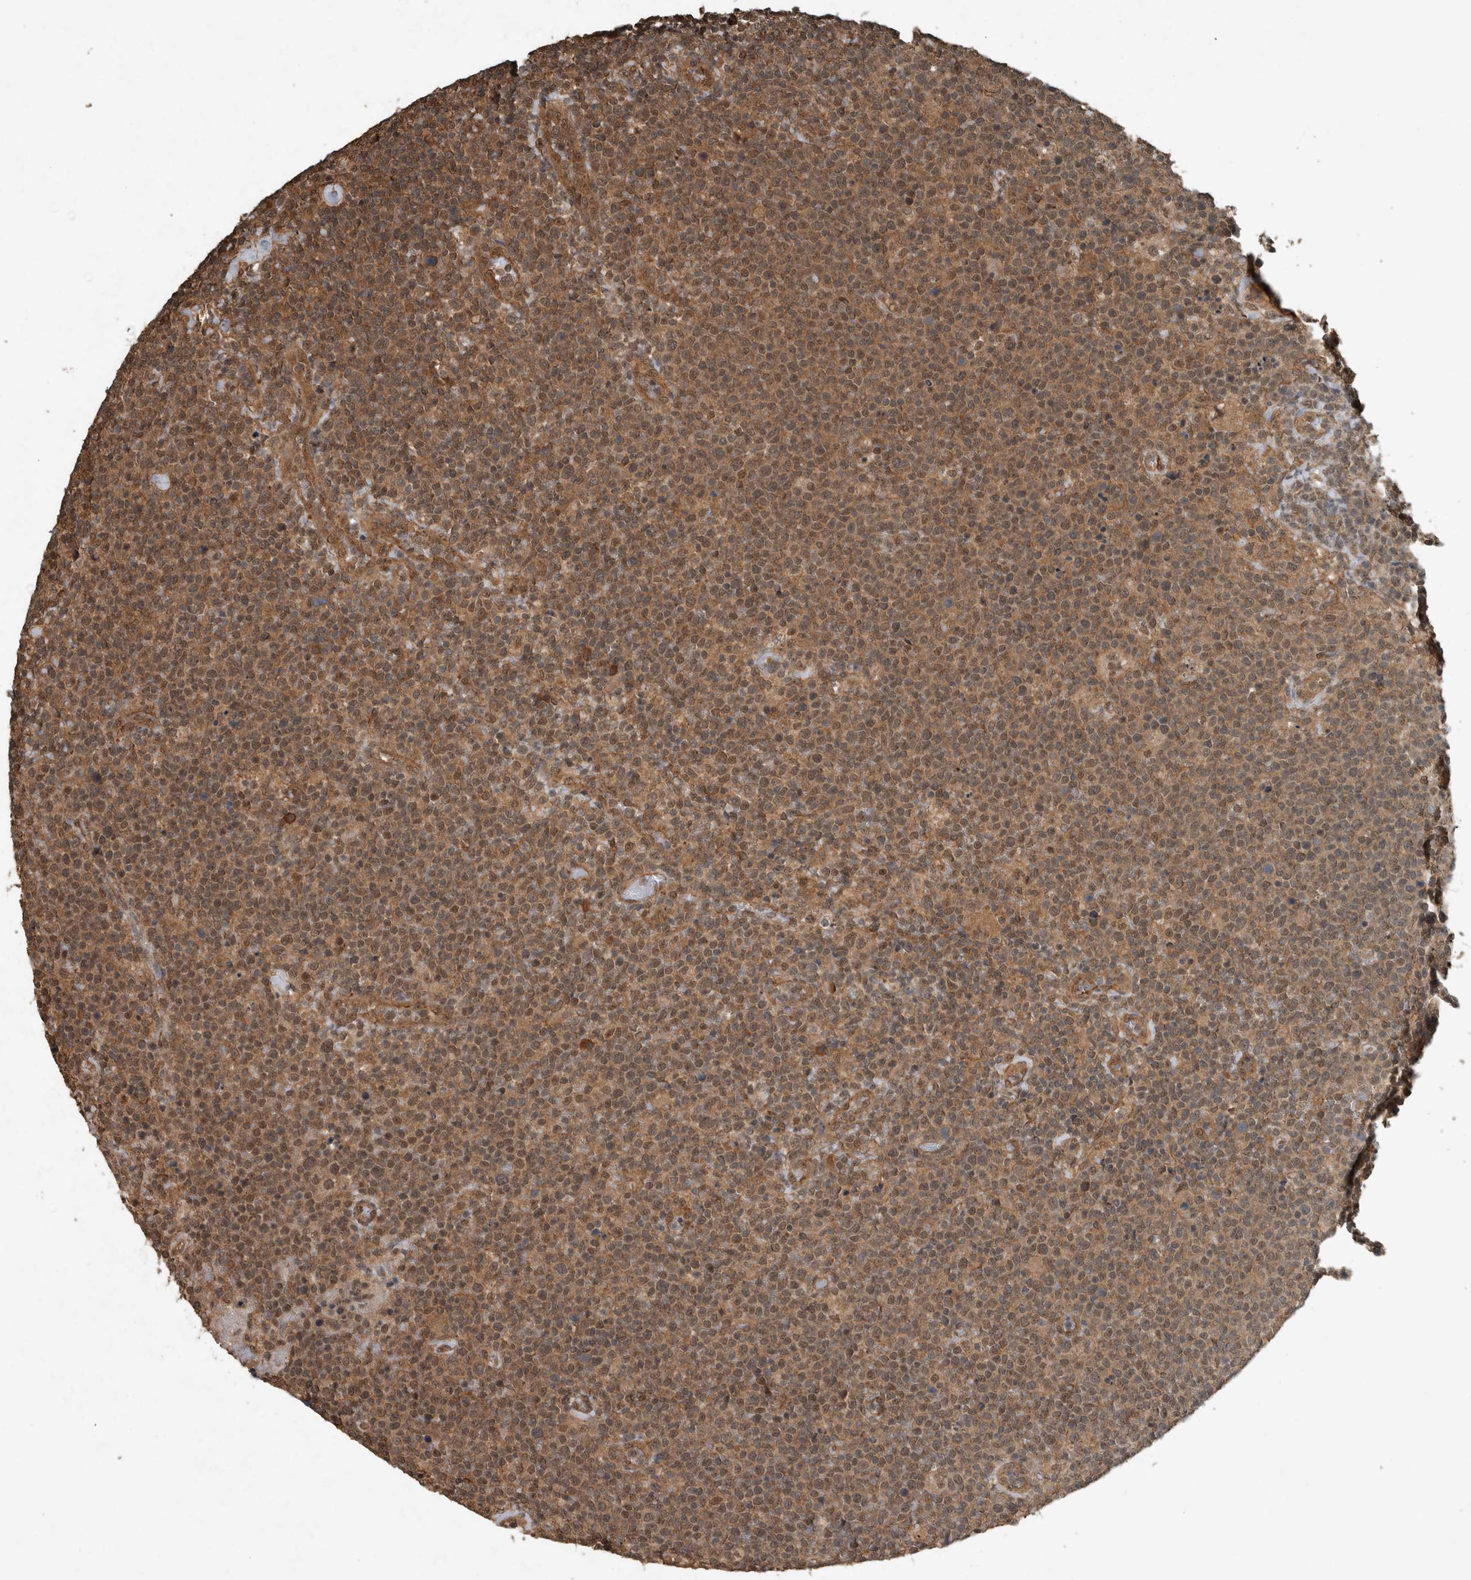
{"staining": {"intensity": "moderate", "quantity": ">75%", "location": "cytoplasmic/membranous,nuclear"}, "tissue": "lymphoma", "cell_type": "Tumor cells", "image_type": "cancer", "snomed": [{"axis": "morphology", "description": "Malignant lymphoma, non-Hodgkin's type, High grade"}, {"axis": "topography", "description": "Lymph node"}], "caption": "Immunohistochemistry (IHC) (DAB) staining of high-grade malignant lymphoma, non-Hodgkin's type displays moderate cytoplasmic/membranous and nuclear protein positivity in approximately >75% of tumor cells.", "gene": "ARHGEF12", "patient": {"sex": "male", "age": 61}}